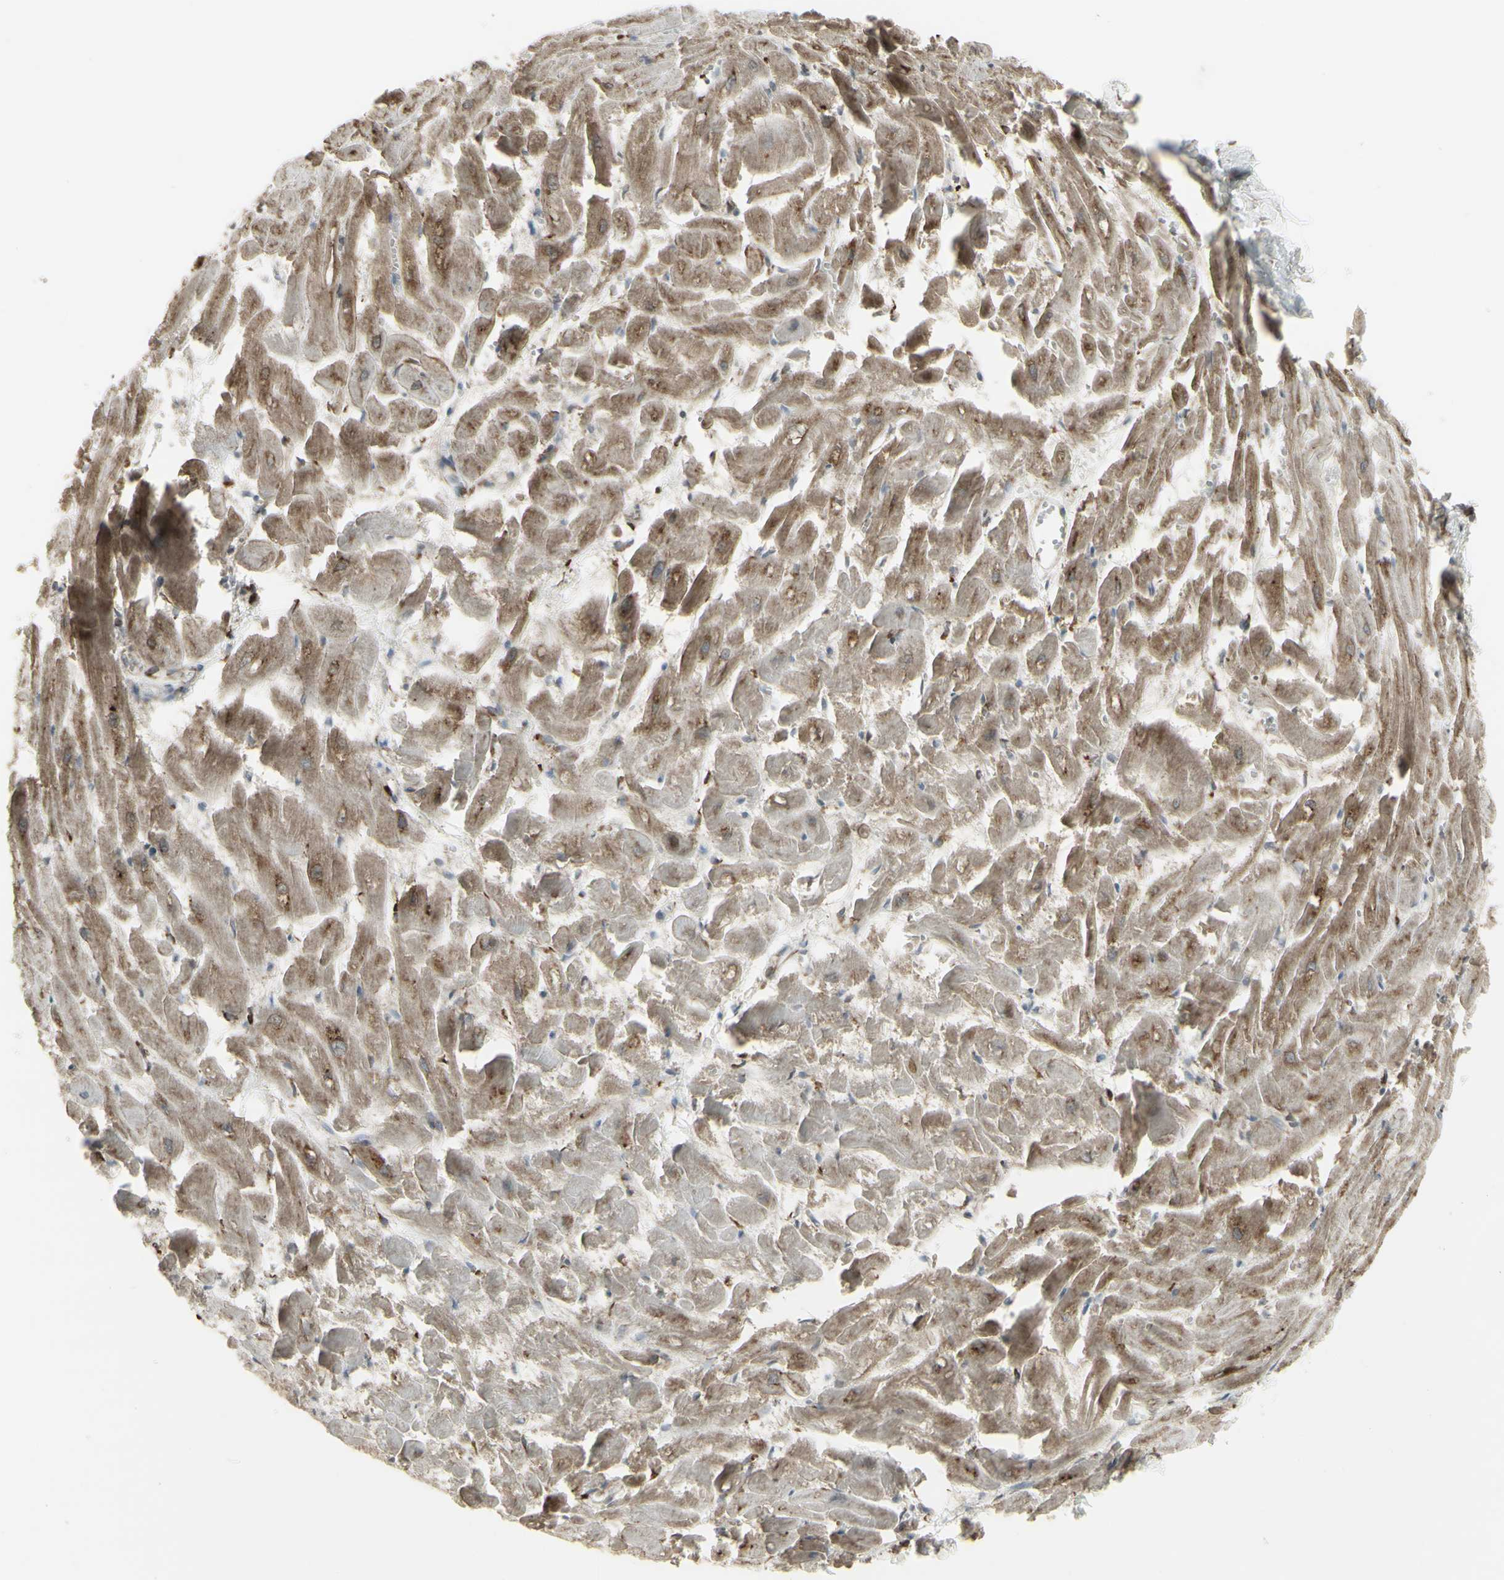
{"staining": {"intensity": "moderate", "quantity": ">75%", "location": "cytoplasmic/membranous"}, "tissue": "heart muscle", "cell_type": "Cardiomyocytes", "image_type": "normal", "snomed": [{"axis": "morphology", "description": "Normal tissue, NOS"}, {"axis": "topography", "description": "Heart"}], "caption": "Protein analysis of normal heart muscle exhibits moderate cytoplasmic/membranous staining in about >75% of cardiomyocytes. The staining was performed using DAB (3,3'-diaminobenzidine) to visualize the protein expression in brown, while the nuclei were stained in blue with hematoxylin (Magnification: 20x).", "gene": "FKBP3", "patient": {"sex": "female", "age": 19}}